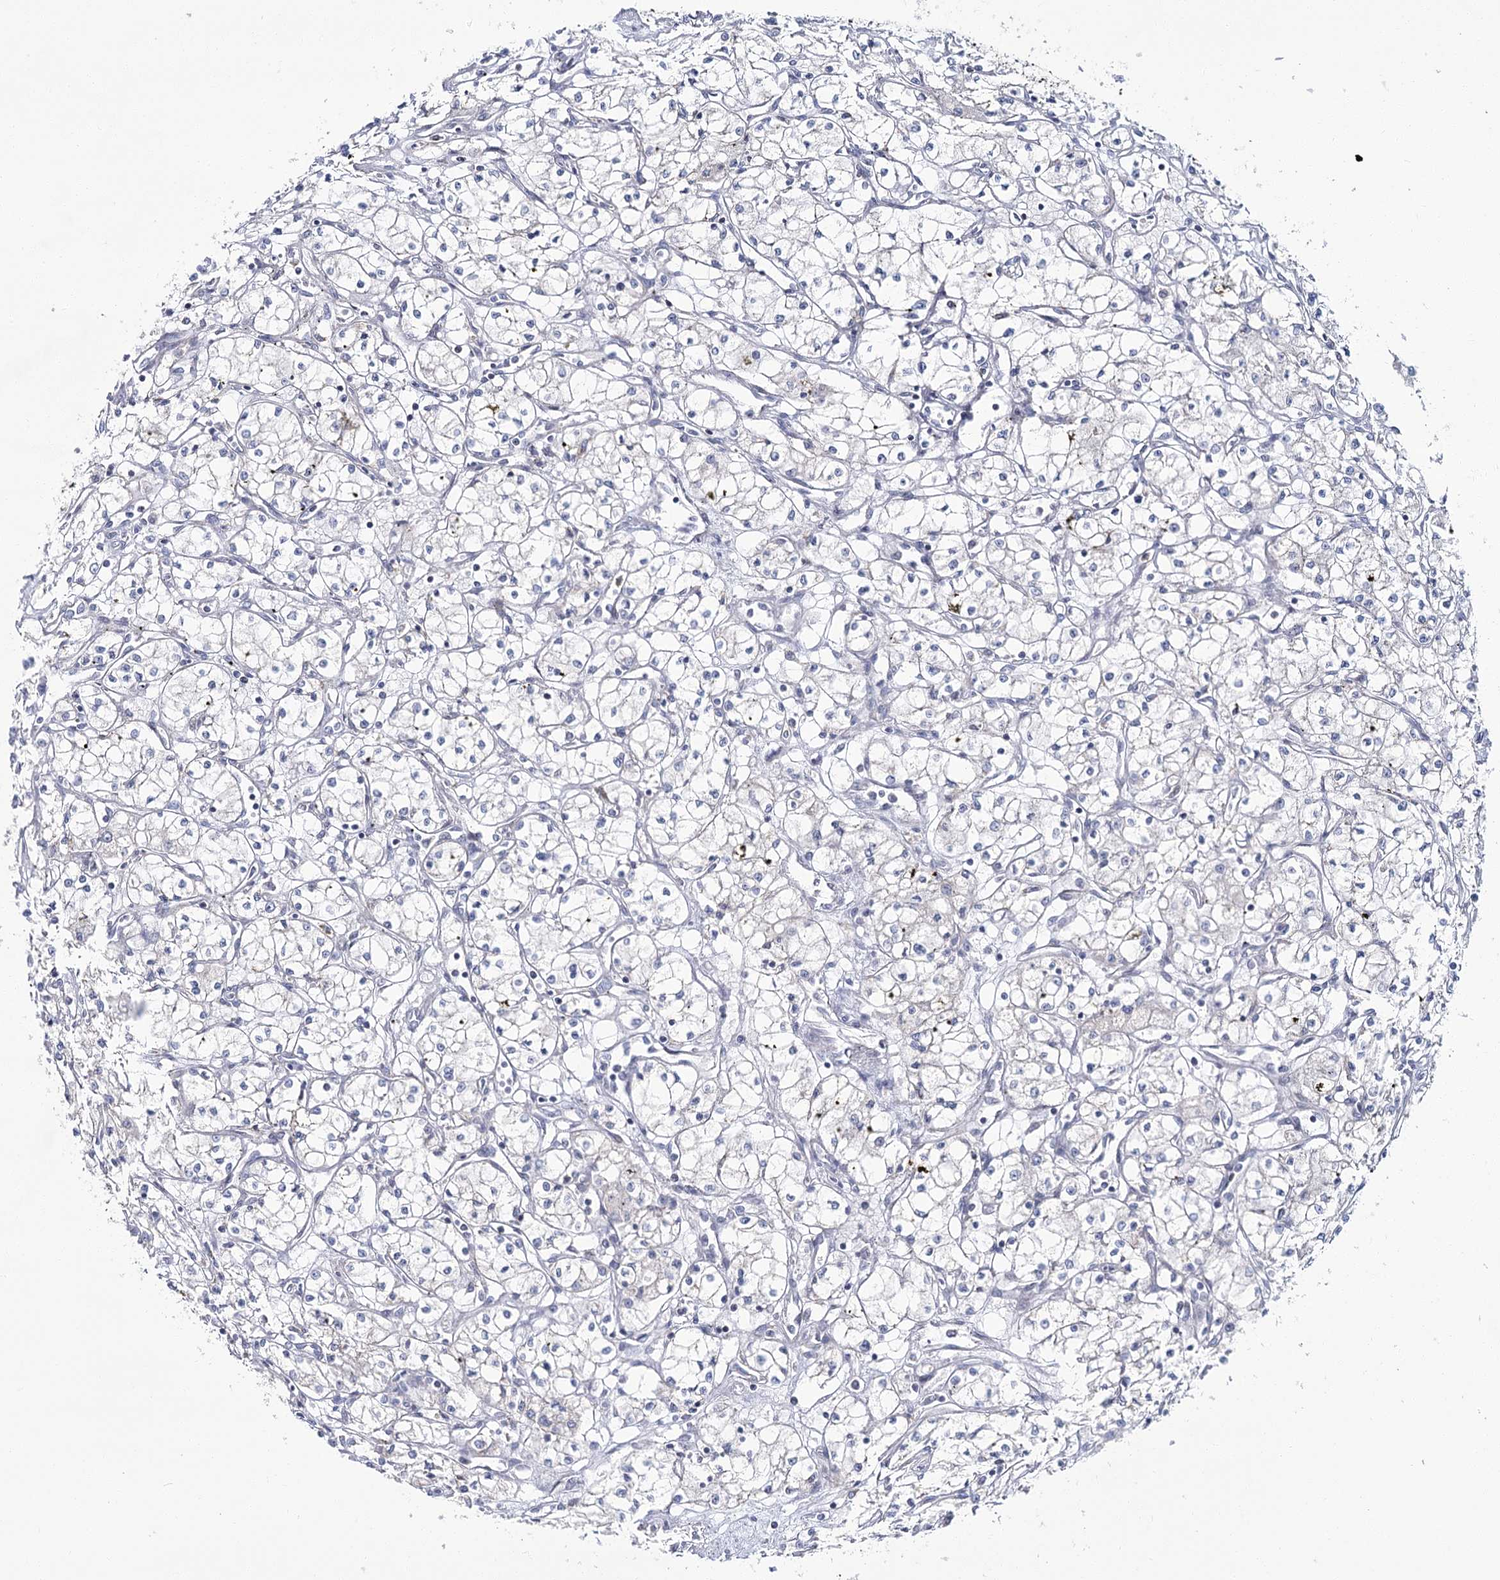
{"staining": {"intensity": "negative", "quantity": "none", "location": "none"}, "tissue": "renal cancer", "cell_type": "Tumor cells", "image_type": "cancer", "snomed": [{"axis": "morphology", "description": "Adenocarcinoma, NOS"}, {"axis": "topography", "description": "Kidney"}], "caption": "An IHC histopathology image of adenocarcinoma (renal) is shown. There is no staining in tumor cells of adenocarcinoma (renal).", "gene": "CPLANE1", "patient": {"sex": "male", "age": 59}}